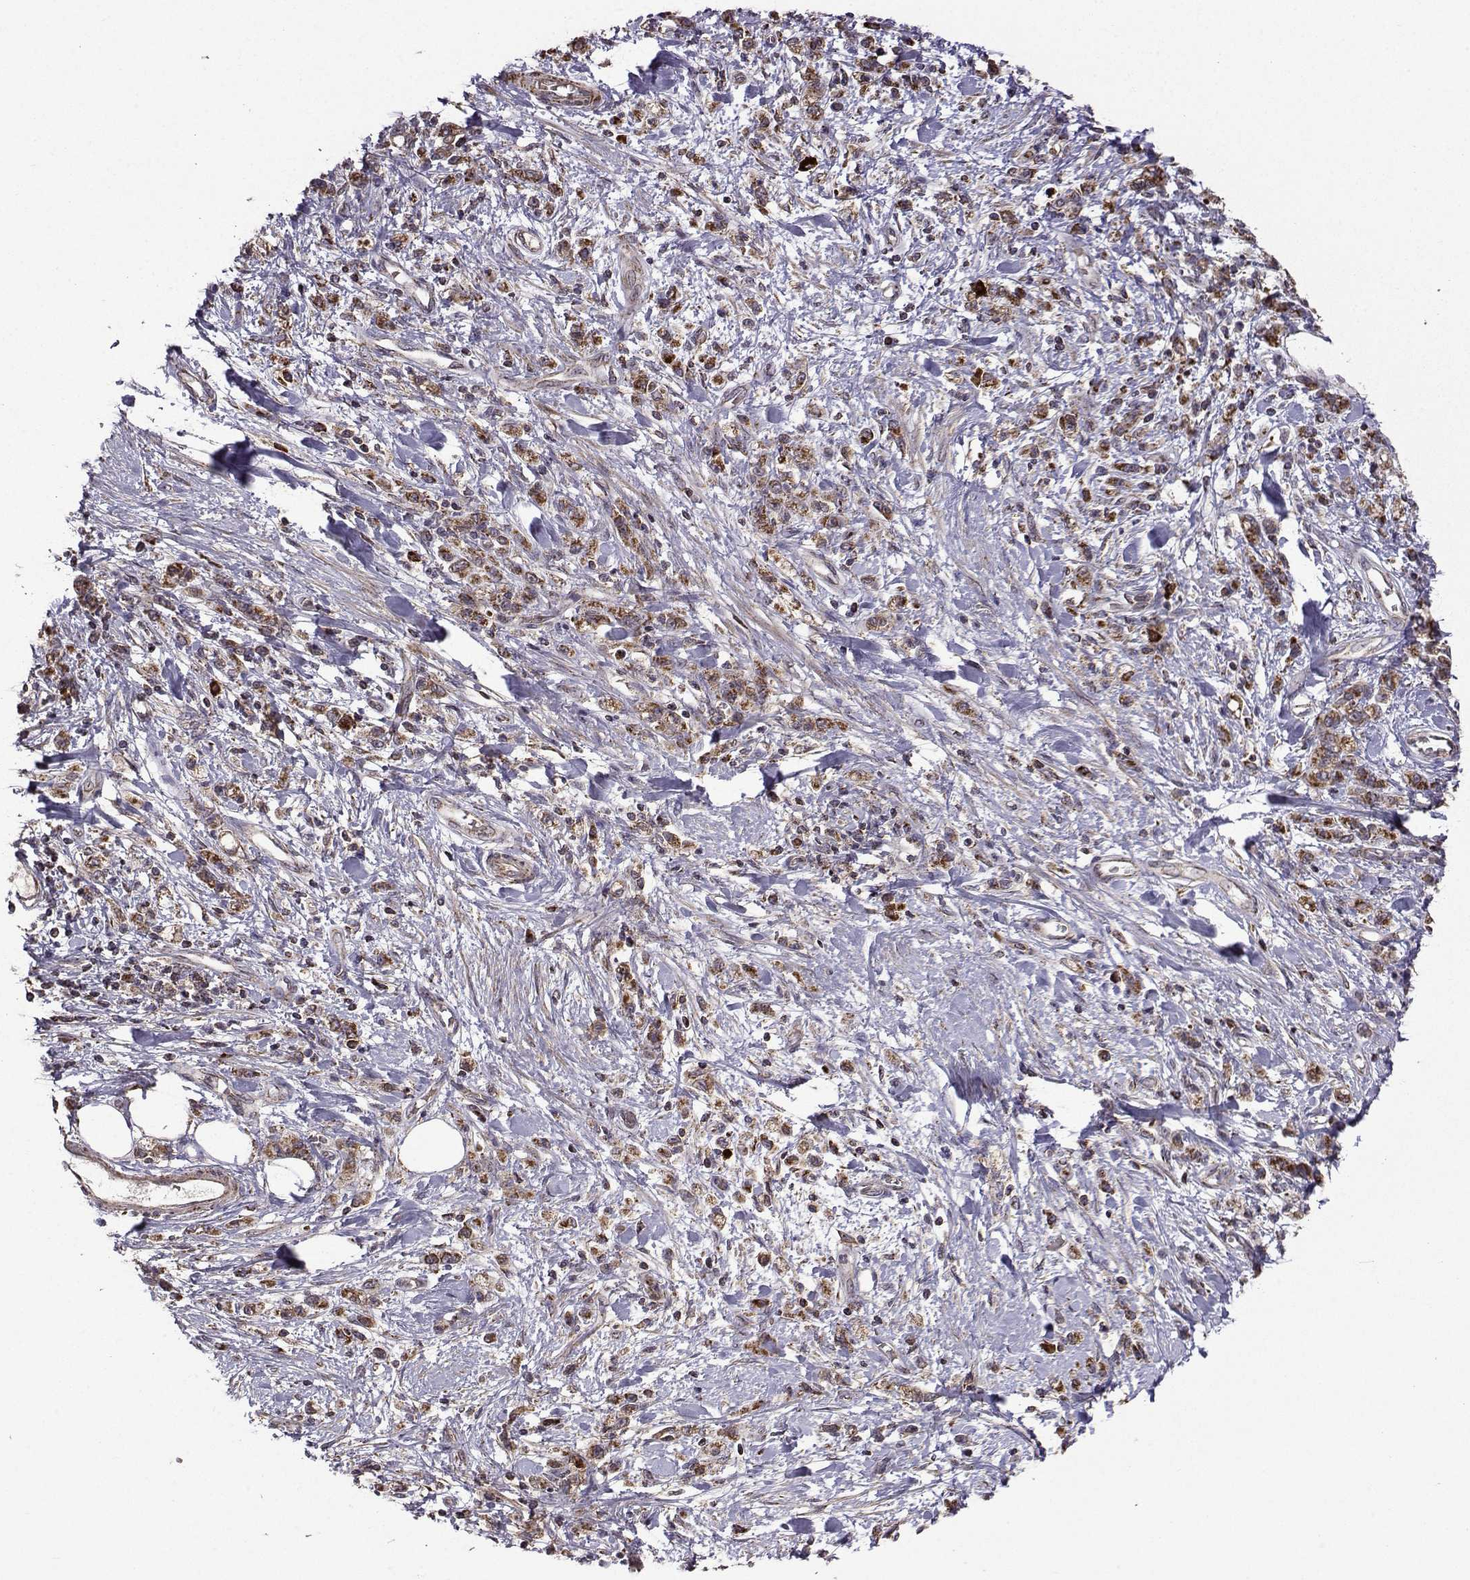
{"staining": {"intensity": "moderate", "quantity": "<25%", "location": "cytoplasmic/membranous"}, "tissue": "stomach cancer", "cell_type": "Tumor cells", "image_type": "cancer", "snomed": [{"axis": "morphology", "description": "Adenocarcinoma, NOS"}, {"axis": "topography", "description": "Stomach"}], "caption": "A photomicrograph showing moderate cytoplasmic/membranous expression in approximately <25% of tumor cells in stomach adenocarcinoma, as visualized by brown immunohistochemical staining.", "gene": "TAB2", "patient": {"sex": "male", "age": 77}}